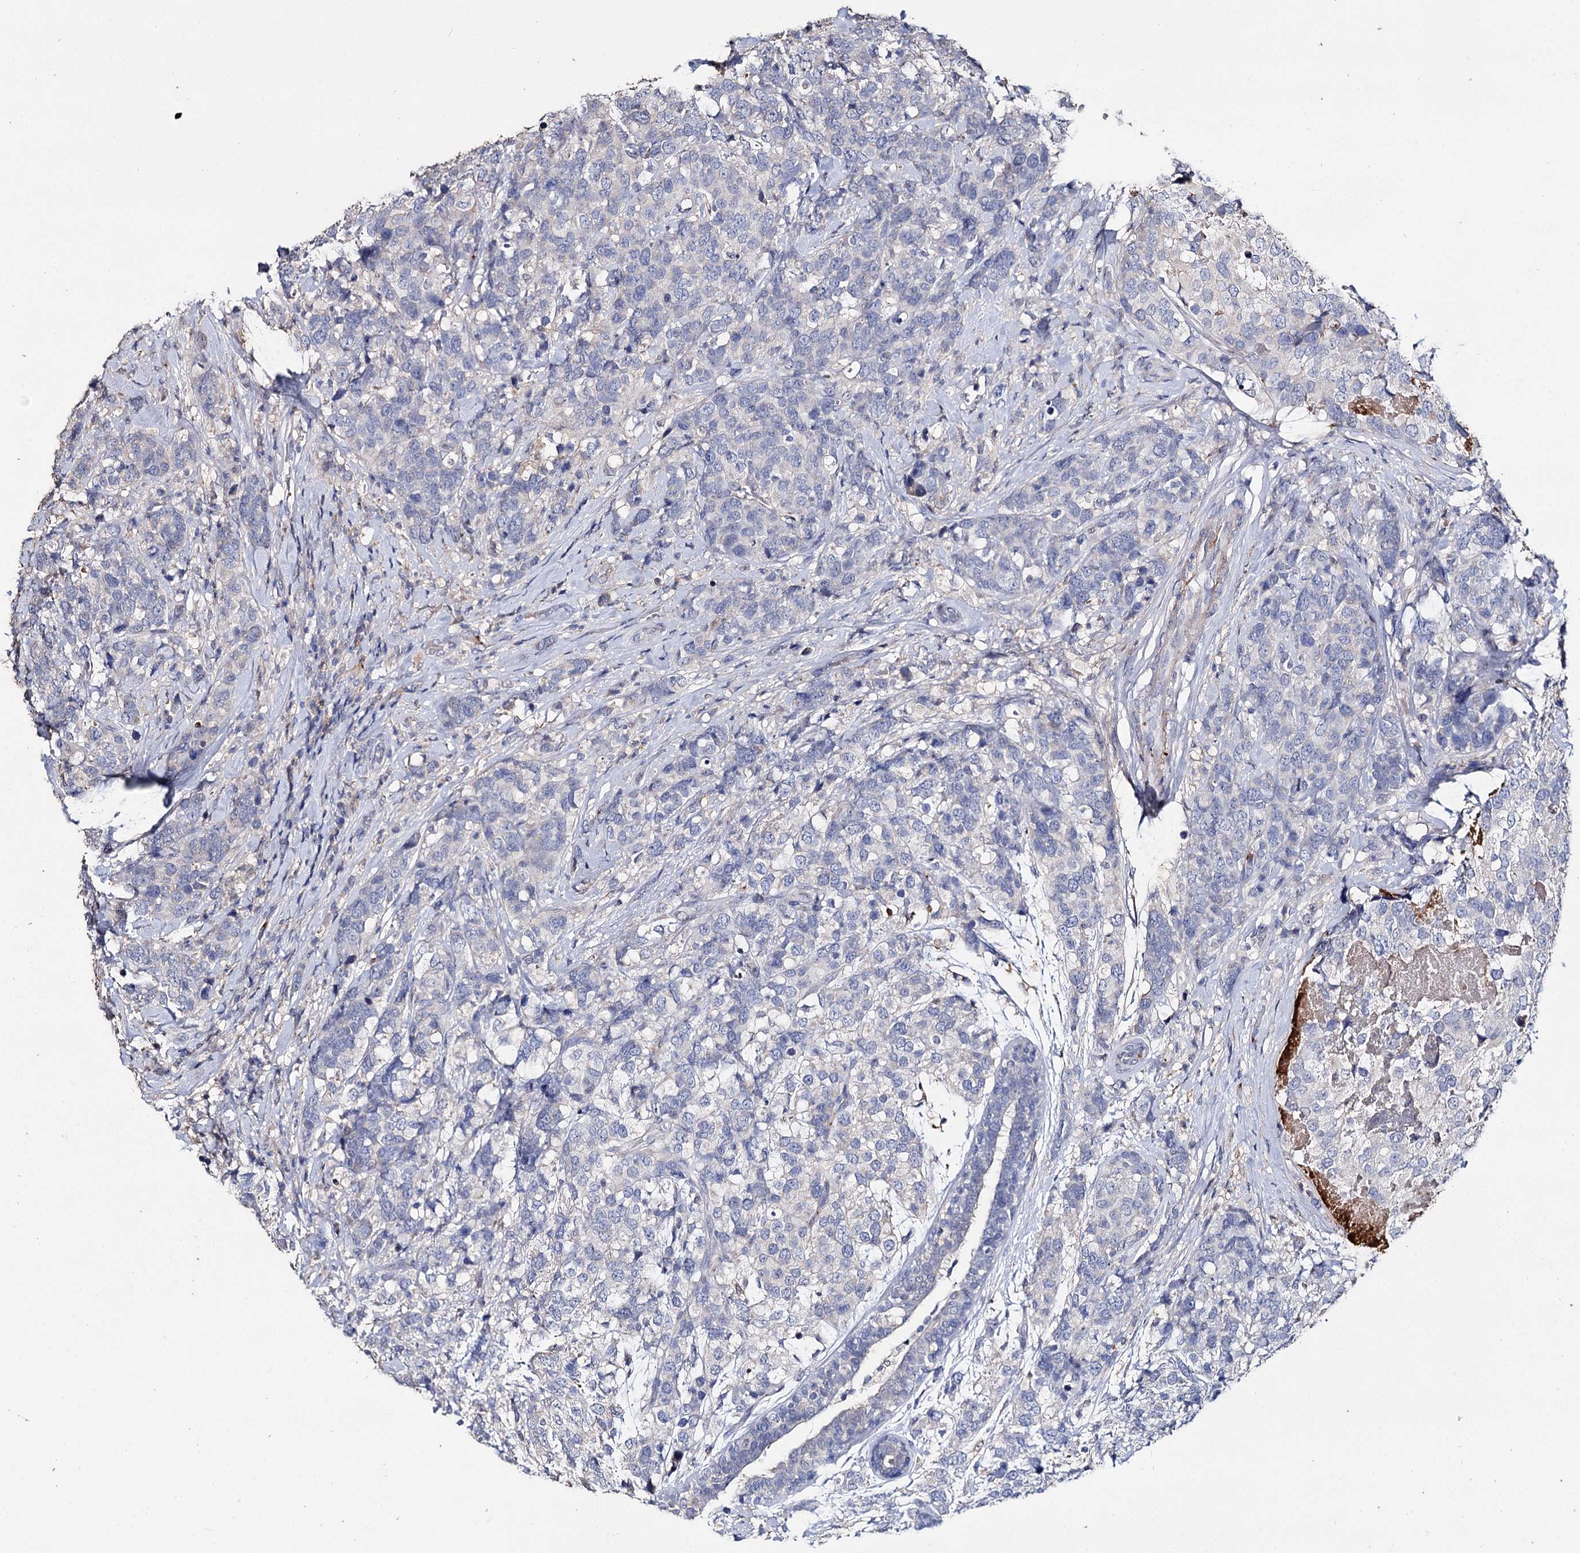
{"staining": {"intensity": "negative", "quantity": "none", "location": "none"}, "tissue": "breast cancer", "cell_type": "Tumor cells", "image_type": "cancer", "snomed": [{"axis": "morphology", "description": "Lobular carcinoma"}, {"axis": "topography", "description": "Breast"}], "caption": "DAB (3,3'-diaminobenzidine) immunohistochemical staining of breast lobular carcinoma shows no significant positivity in tumor cells.", "gene": "DNAH6", "patient": {"sex": "female", "age": 59}}